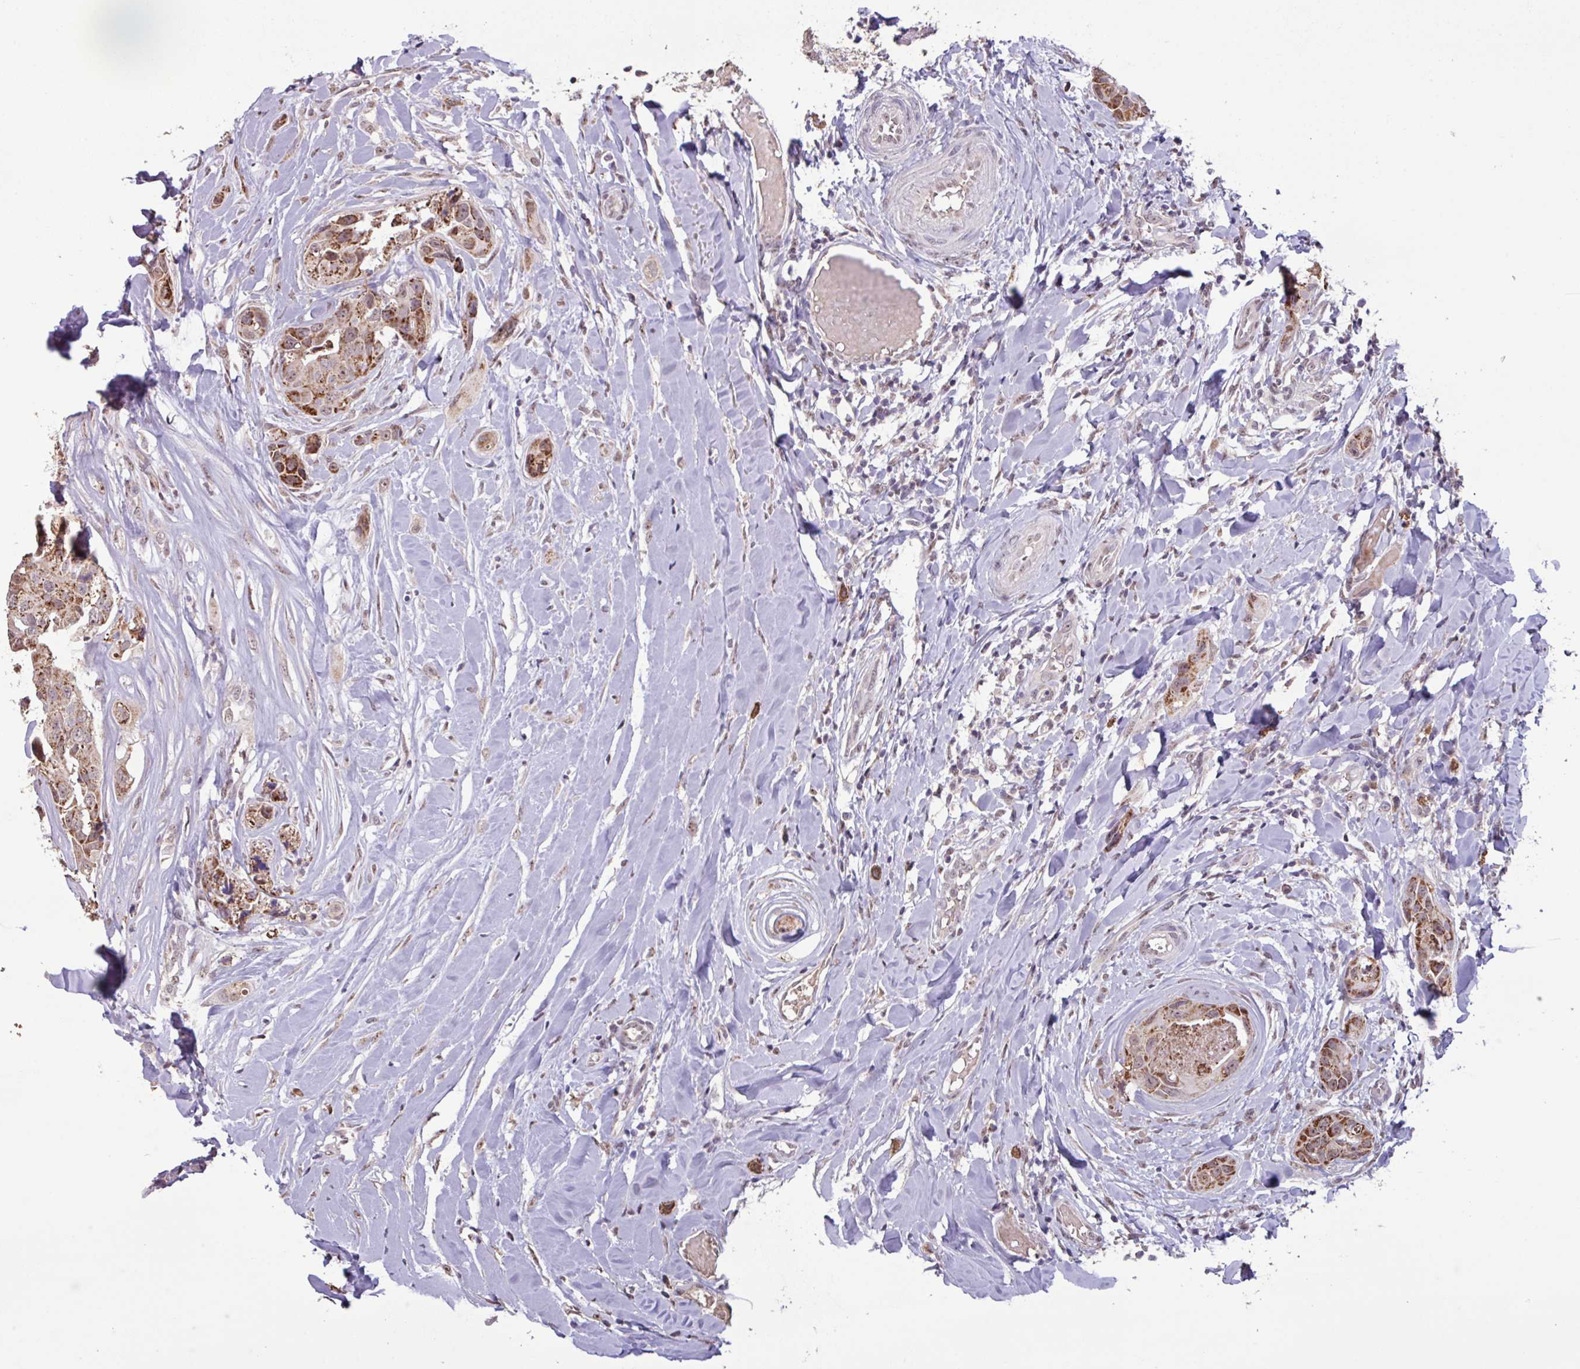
{"staining": {"intensity": "moderate", "quantity": ">75%", "location": "cytoplasmic/membranous"}, "tissue": "head and neck cancer", "cell_type": "Tumor cells", "image_type": "cancer", "snomed": [{"axis": "morphology", "description": "Adenocarcinoma, NOS"}, {"axis": "morphology", "description": "Adenocarcinoma, metastatic, NOS"}, {"axis": "topography", "description": "Head-Neck"}], "caption": "Head and neck cancer stained for a protein (brown) exhibits moderate cytoplasmic/membranous positive positivity in about >75% of tumor cells.", "gene": "L3MBTL3", "patient": {"sex": "male", "age": 75}}